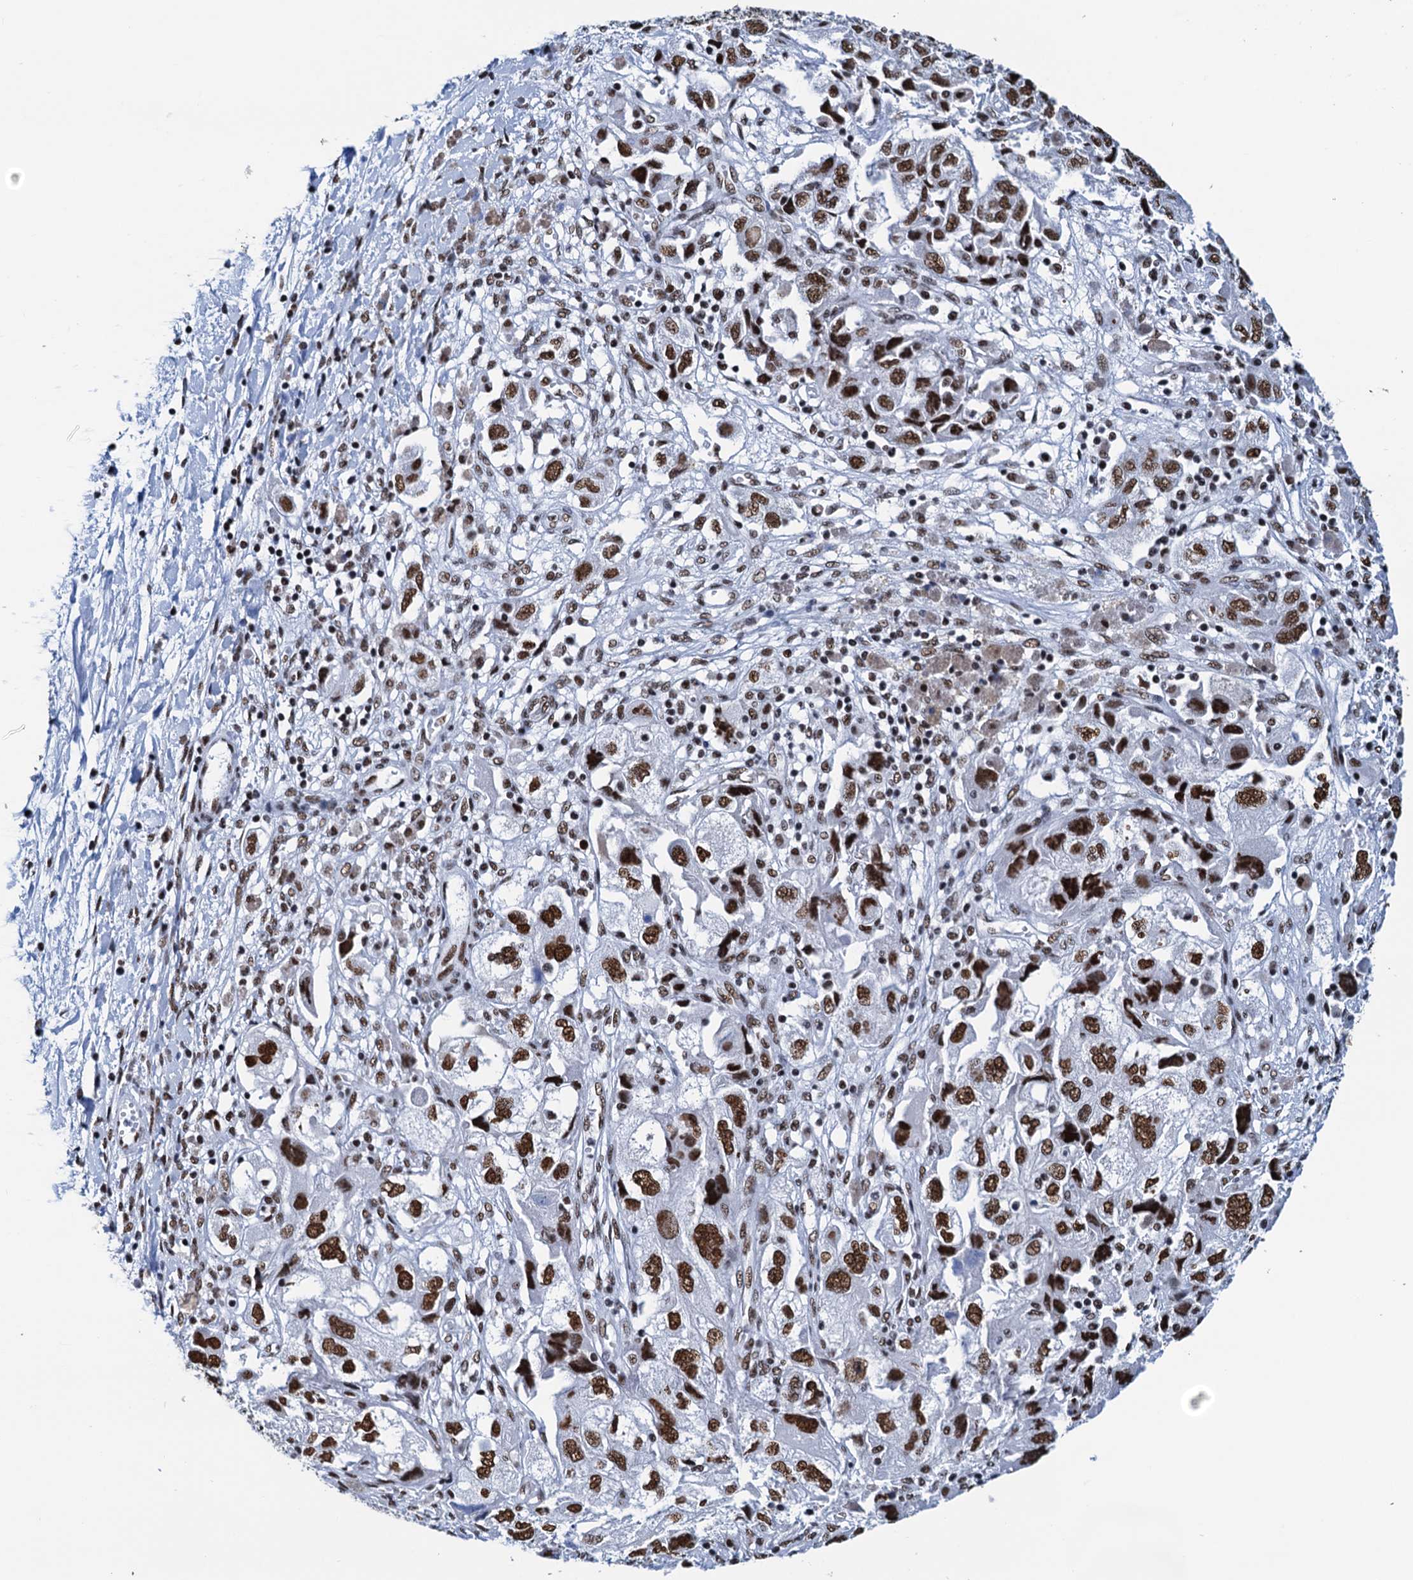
{"staining": {"intensity": "strong", "quantity": ">75%", "location": "nuclear"}, "tissue": "ovarian cancer", "cell_type": "Tumor cells", "image_type": "cancer", "snomed": [{"axis": "morphology", "description": "Carcinoma, NOS"}, {"axis": "morphology", "description": "Cystadenocarcinoma, serous, NOS"}, {"axis": "topography", "description": "Ovary"}], "caption": "Immunohistochemistry (IHC) (DAB) staining of human carcinoma (ovarian) displays strong nuclear protein positivity in about >75% of tumor cells.", "gene": "SLTM", "patient": {"sex": "female", "age": 69}}